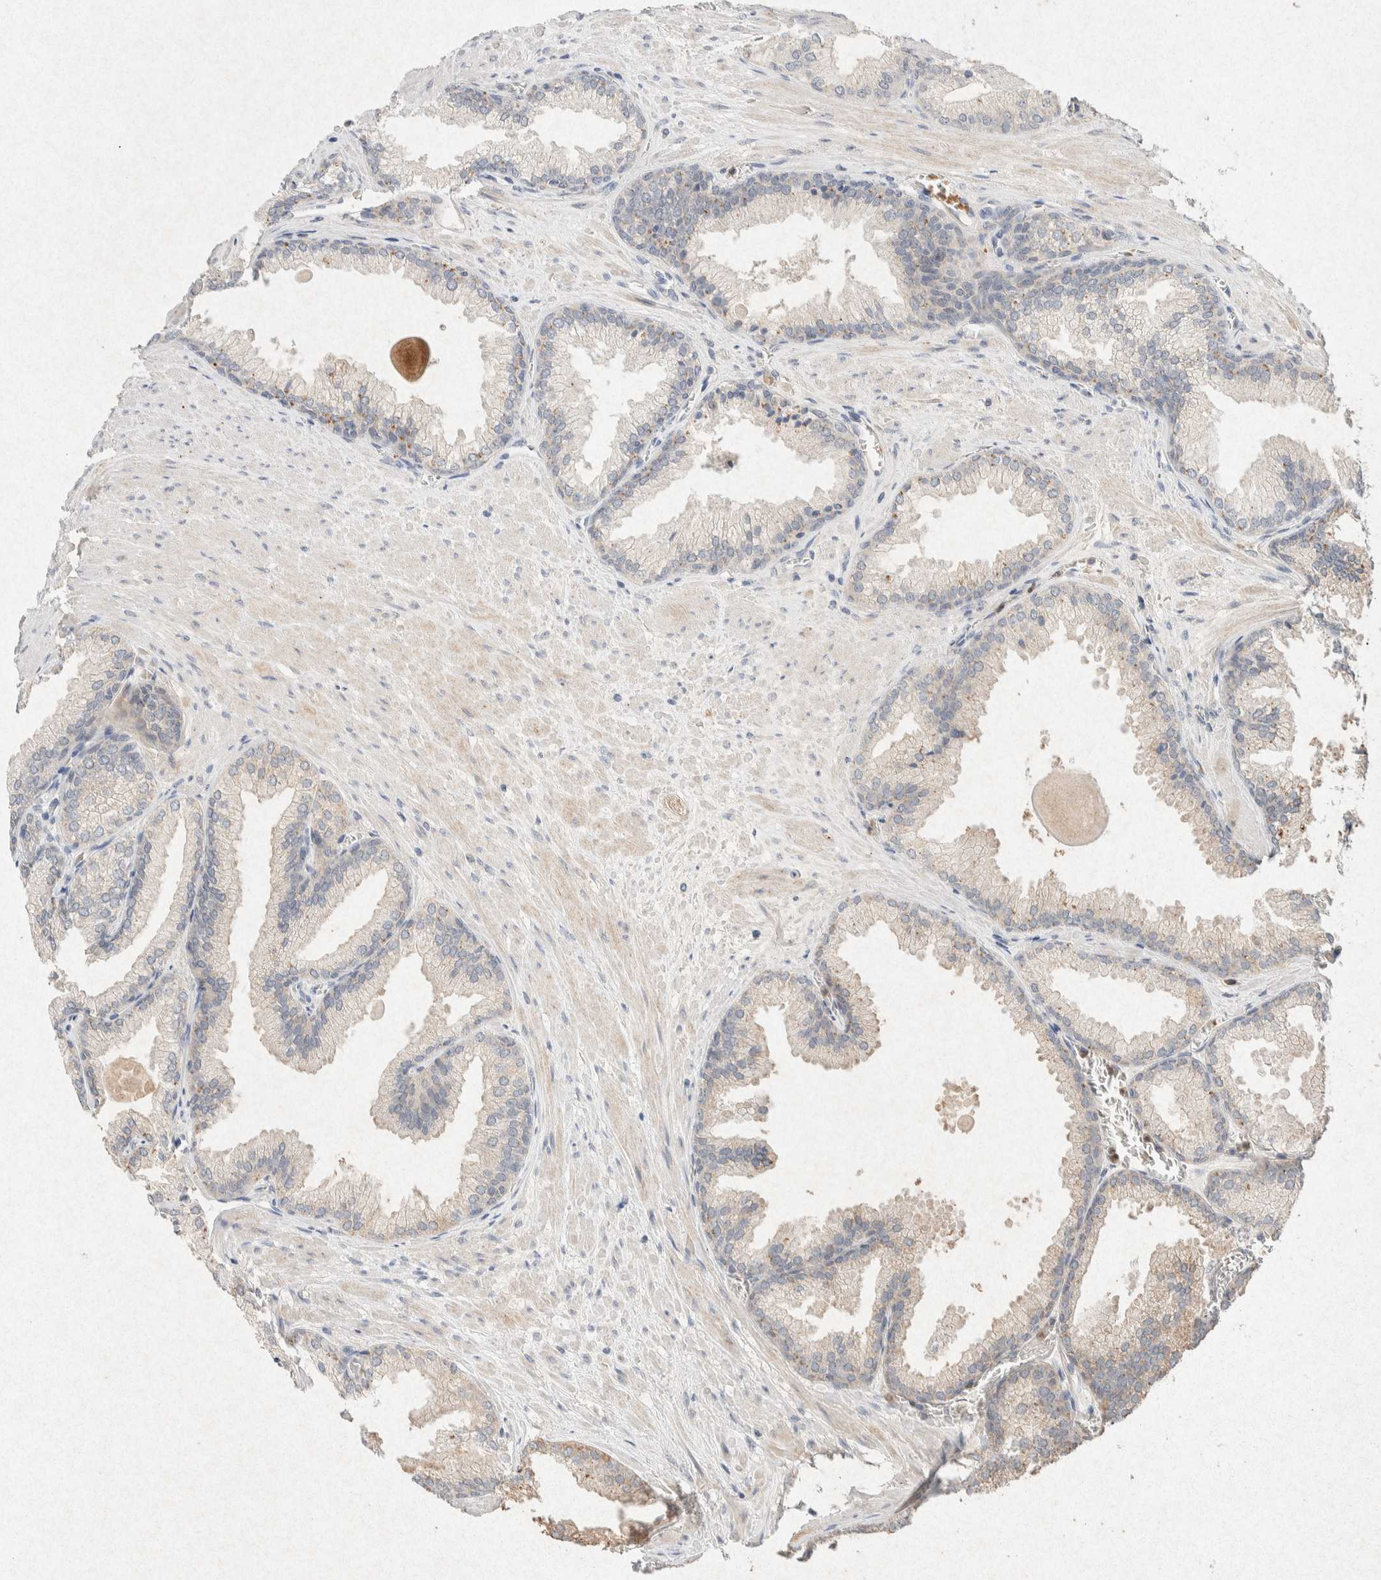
{"staining": {"intensity": "weak", "quantity": "25%-75%", "location": "cytoplasmic/membranous"}, "tissue": "prostate cancer", "cell_type": "Tumor cells", "image_type": "cancer", "snomed": [{"axis": "morphology", "description": "Adenocarcinoma, Low grade"}, {"axis": "topography", "description": "Prostate"}], "caption": "Human adenocarcinoma (low-grade) (prostate) stained with a protein marker displays weak staining in tumor cells.", "gene": "GNAI1", "patient": {"sex": "male", "age": 59}}